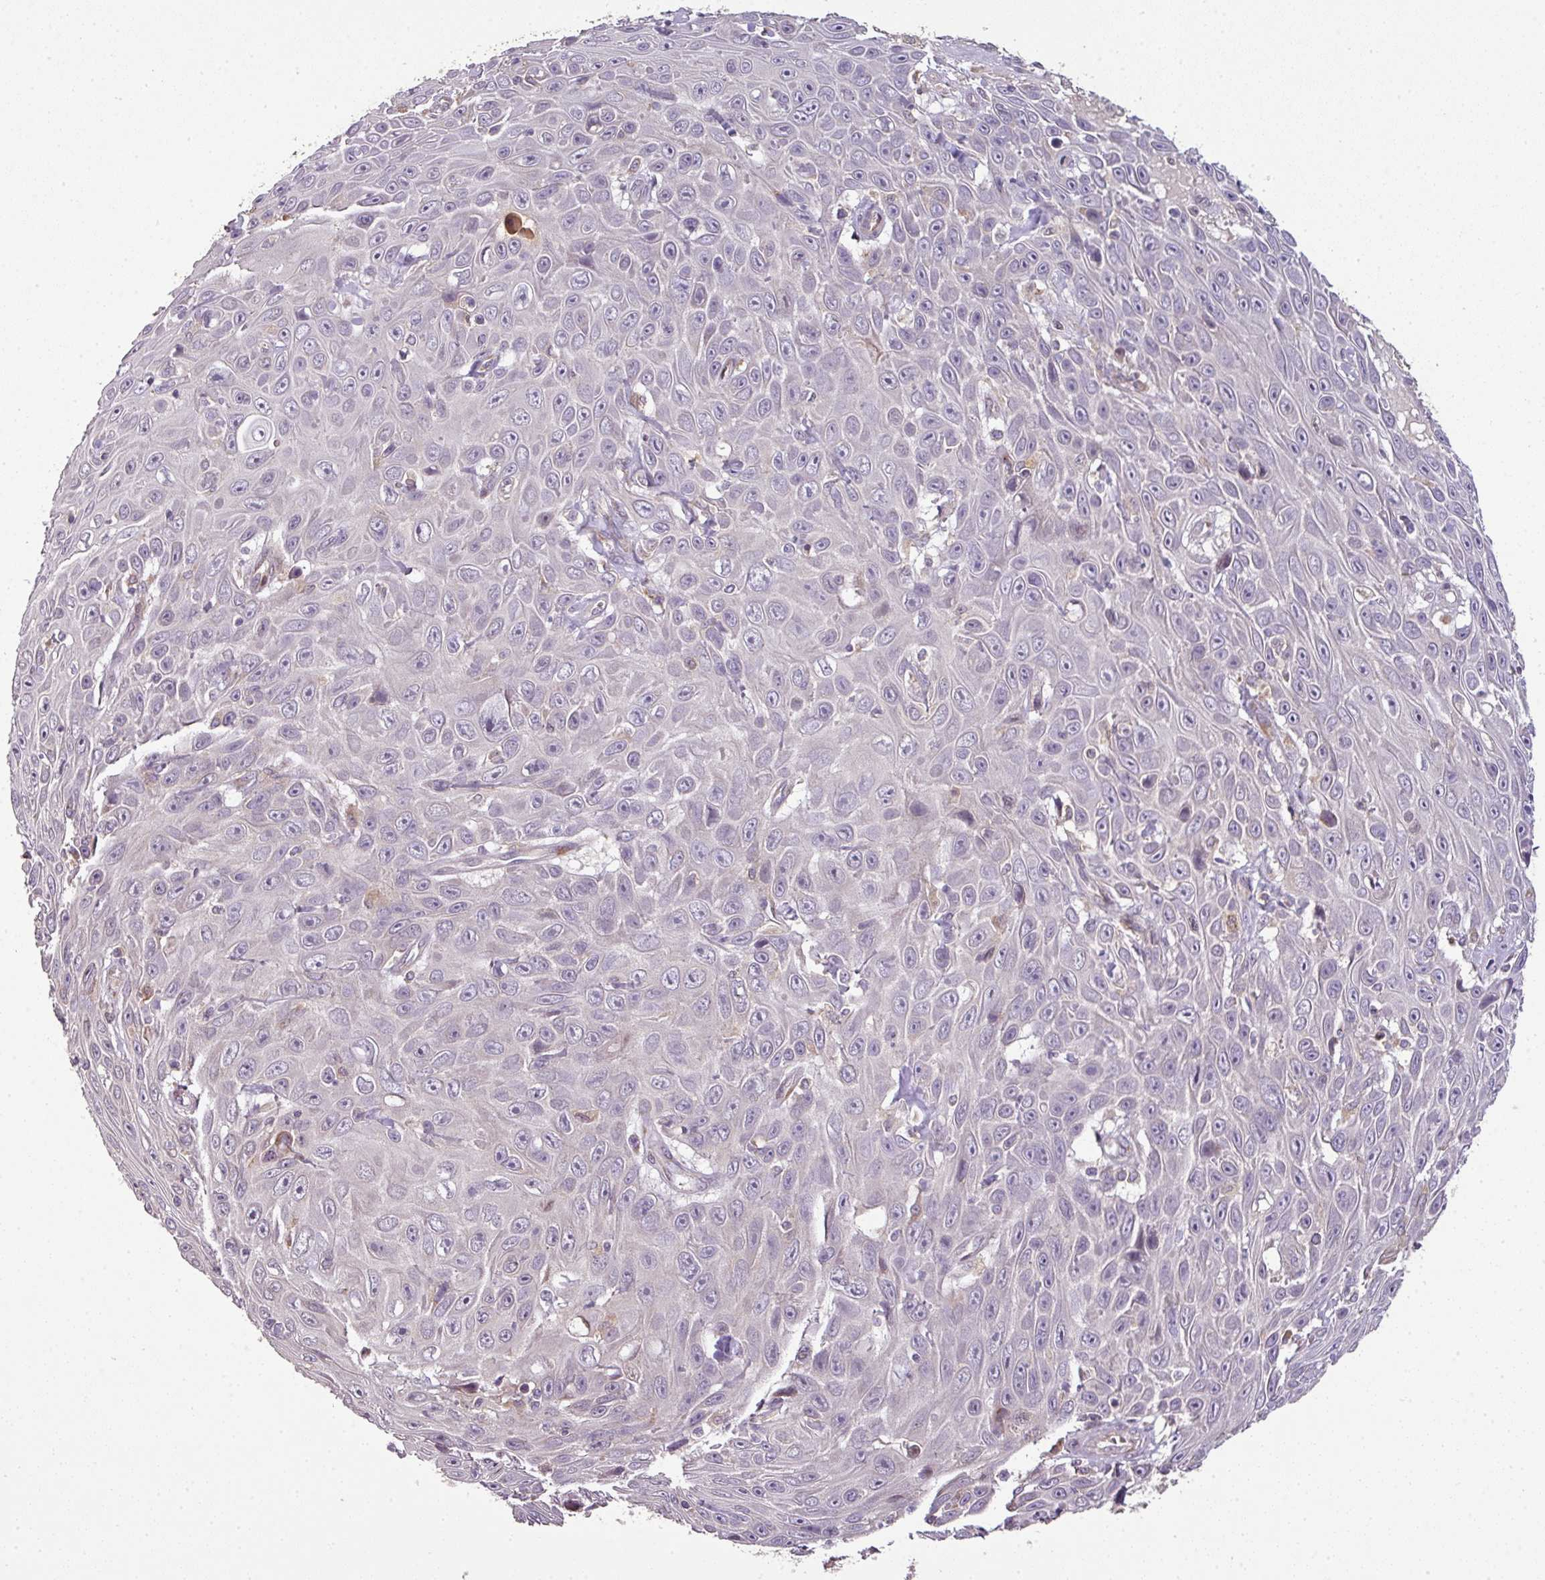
{"staining": {"intensity": "negative", "quantity": "none", "location": "none"}, "tissue": "skin cancer", "cell_type": "Tumor cells", "image_type": "cancer", "snomed": [{"axis": "morphology", "description": "Squamous cell carcinoma, NOS"}, {"axis": "topography", "description": "Skin"}], "caption": "Immunohistochemical staining of squamous cell carcinoma (skin) displays no significant staining in tumor cells.", "gene": "SPCS3", "patient": {"sex": "male", "age": 82}}